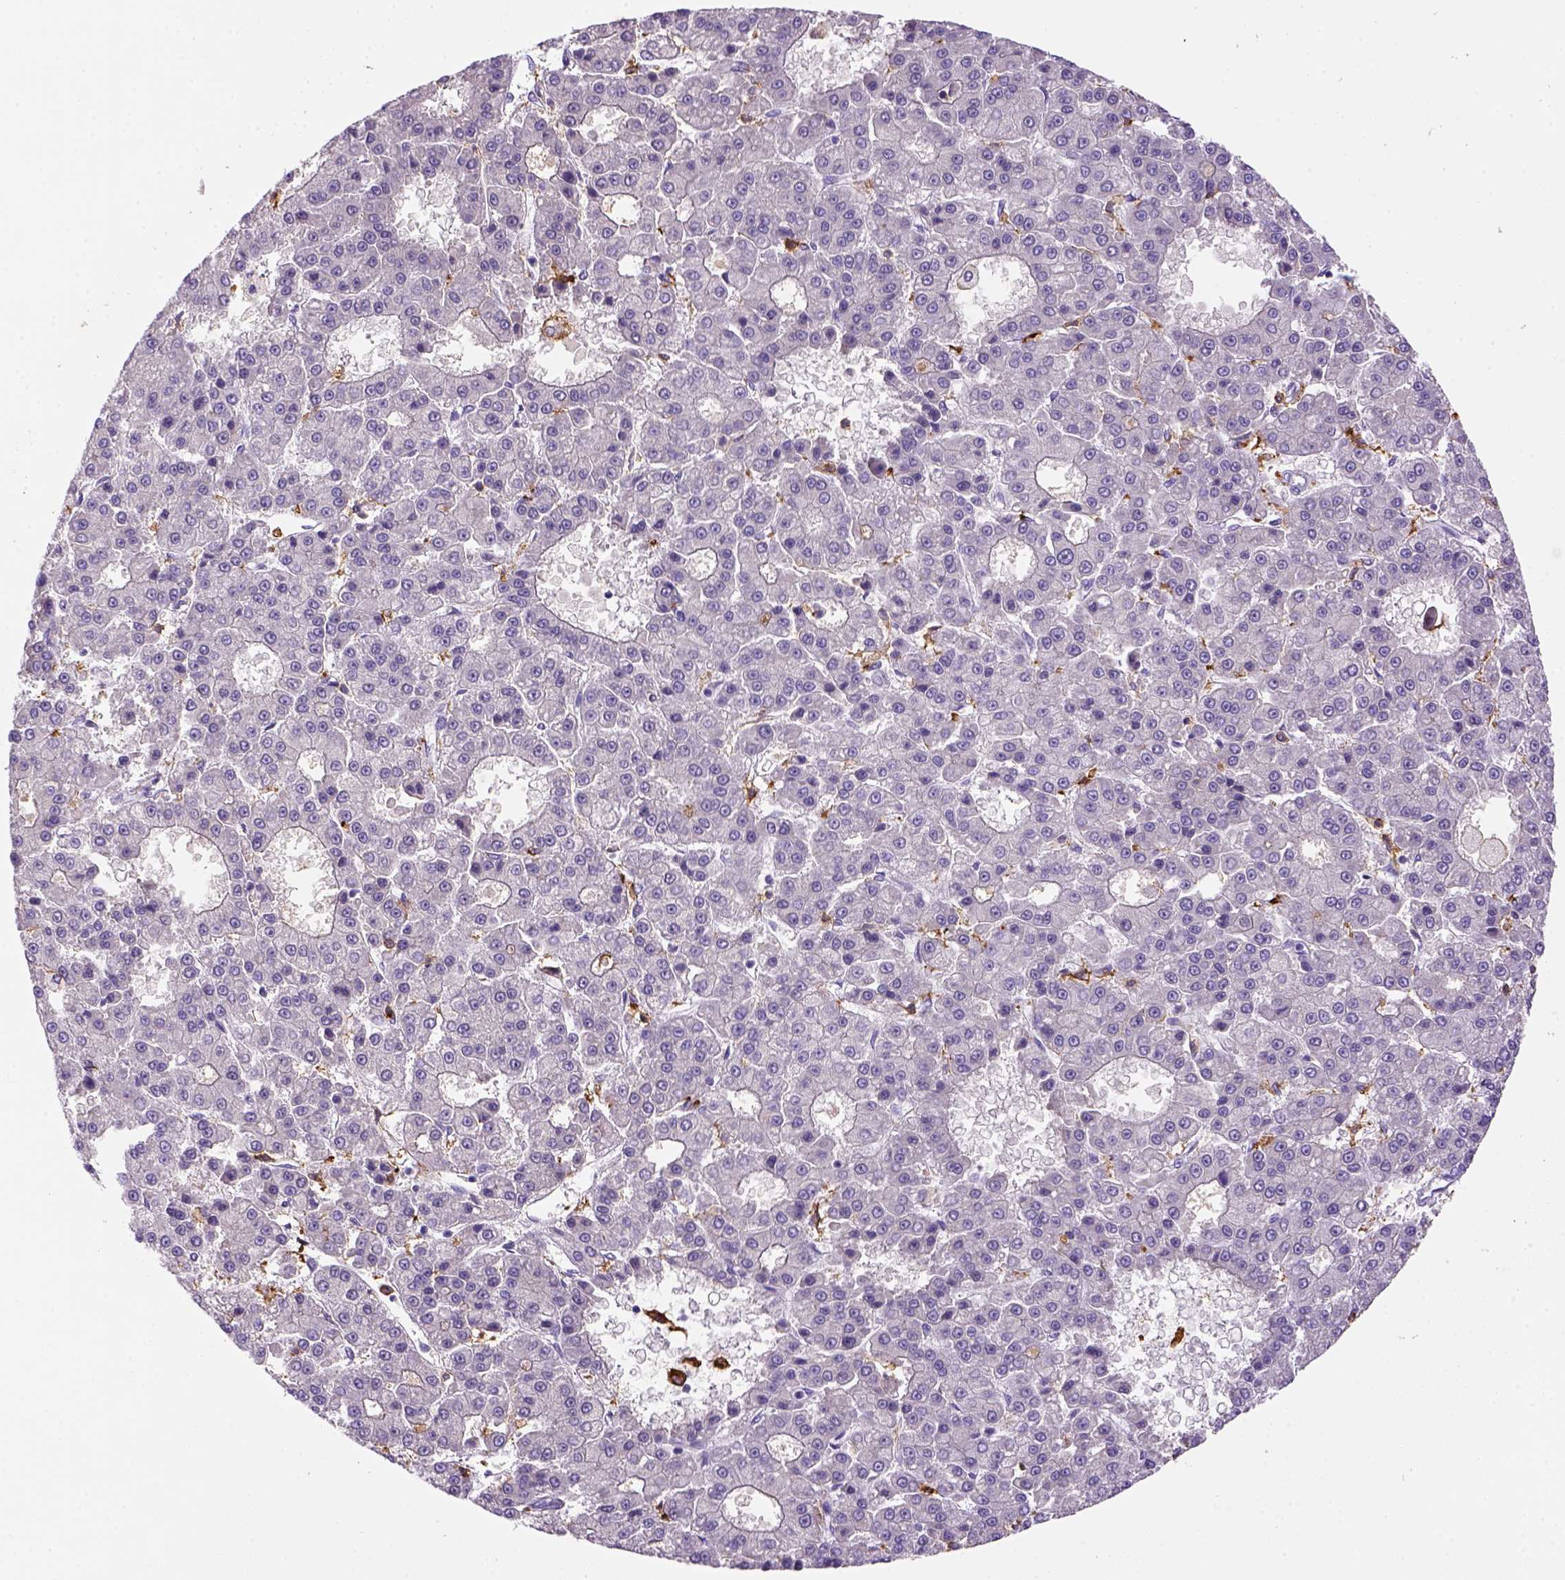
{"staining": {"intensity": "negative", "quantity": "none", "location": "none"}, "tissue": "liver cancer", "cell_type": "Tumor cells", "image_type": "cancer", "snomed": [{"axis": "morphology", "description": "Carcinoma, Hepatocellular, NOS"}, {"axis": "topography", "description": "Liver"}], "caption": "This image is of liver cancer stained with IHC to label a protein in brown with the nuclei are counter-stained blue. There is no positivity in tumor cells. (DAB (3,3'-diaminobenzidine) IHC with hematoxylin counter stain).", "gene": "CD14", "patient": {"sex": "male", "age": 70}}